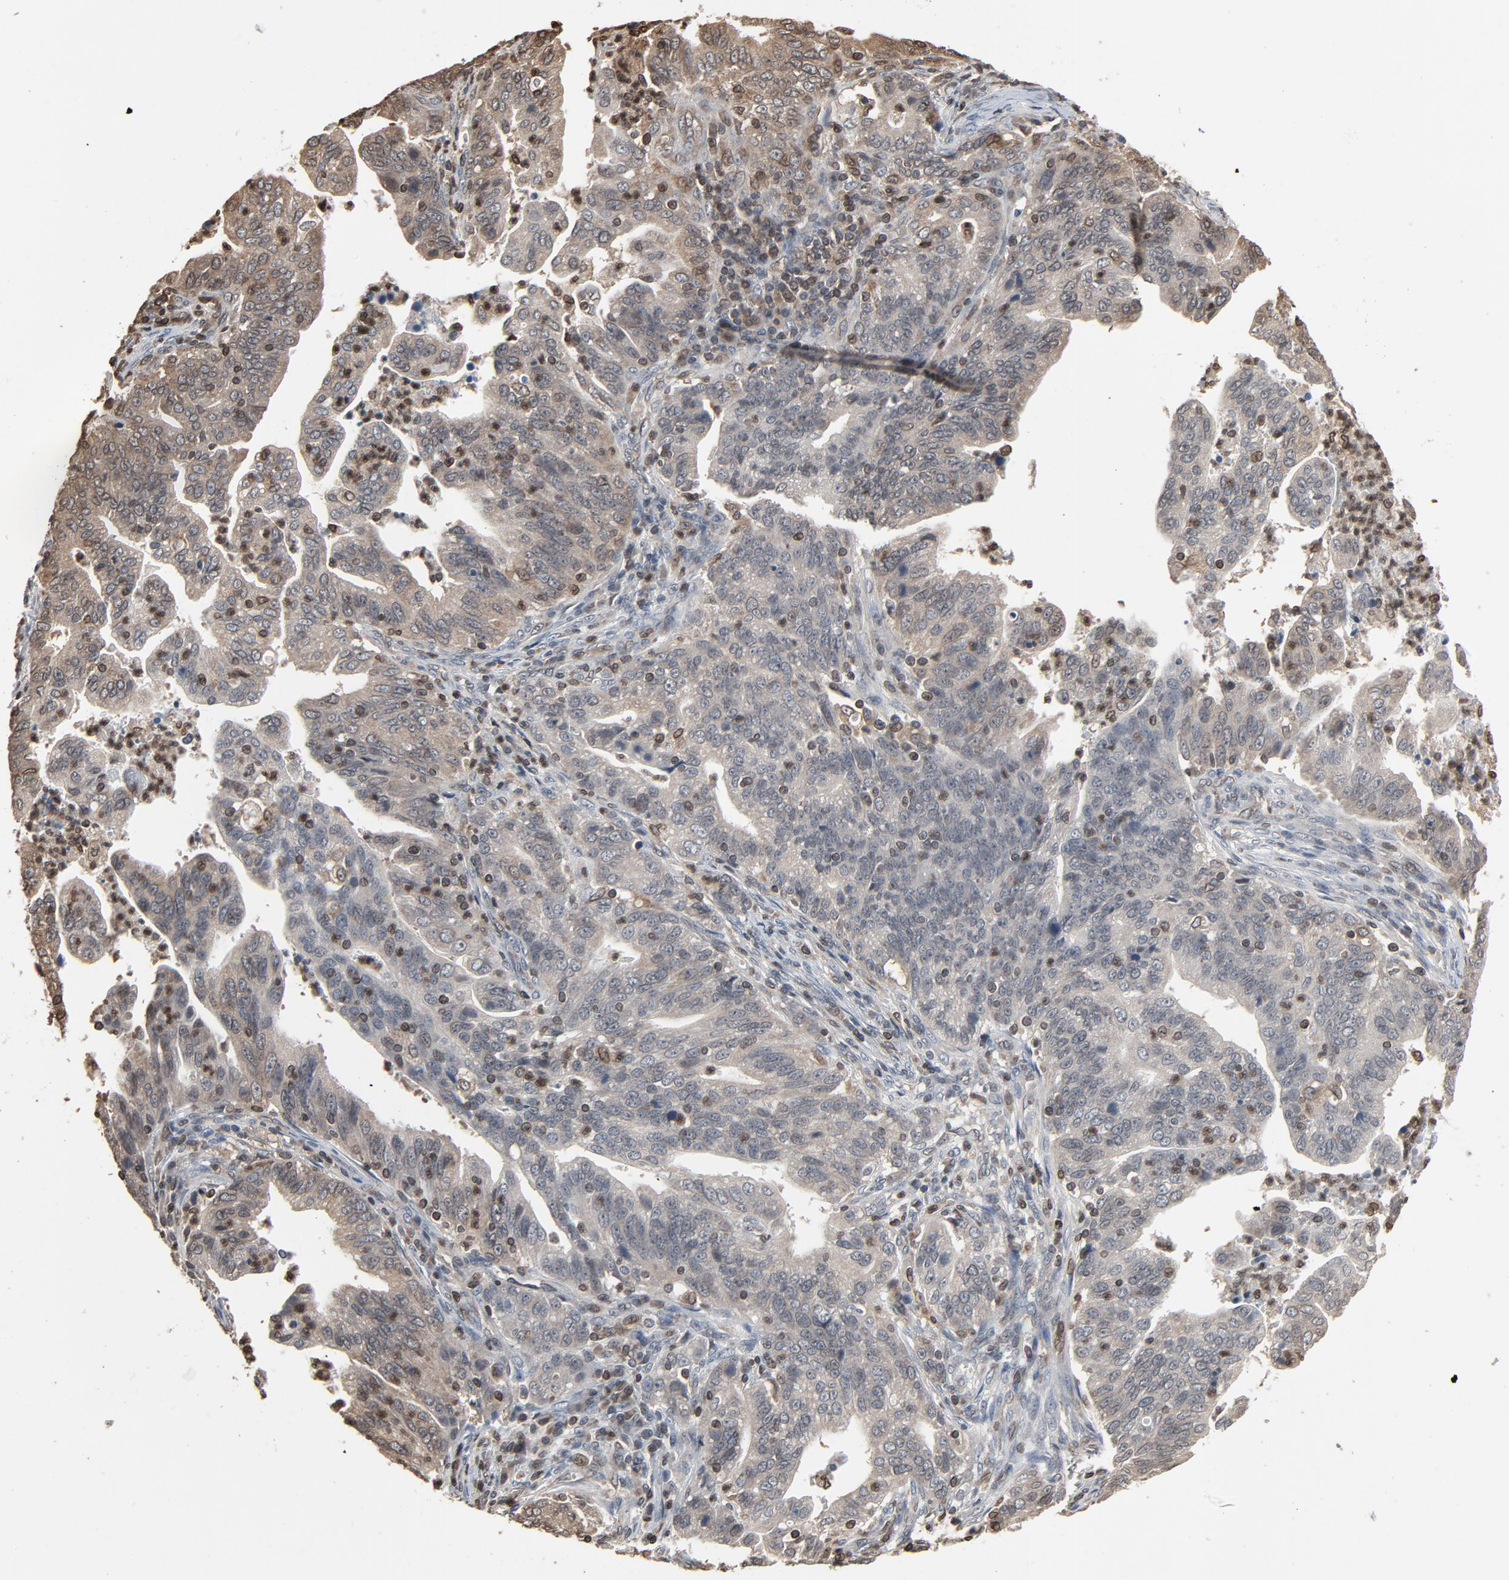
{"staining": {"intensity": "weak", "quantity": "25%-75%", "location": "cytoplasmic/membranous,nuclear"}, "tissue": "stomach cancer", "cell_type": "Tumor cells", "image_type": "cancer", "snomed": [{"axis": "morphology", "description": "Adenocarcinoma, NOS"}, {"axis": "topography", "description": "Stomach, upper"}], "caption": "Immunohistochemistry (IHC) photomicrograph of neoplastic tissue: human stomach cancer (adenocarcinoma) stained using immunohistochemistry reveals low levels of weak protein expression localized specifically in the cytoplasmic/membranous and nuclear of tumor cells, appearing as a cytoplasmic/membranous and nuclear brown color.", "gene": "UBE2D1", "patient": {"sex": "female", "age": 50}}